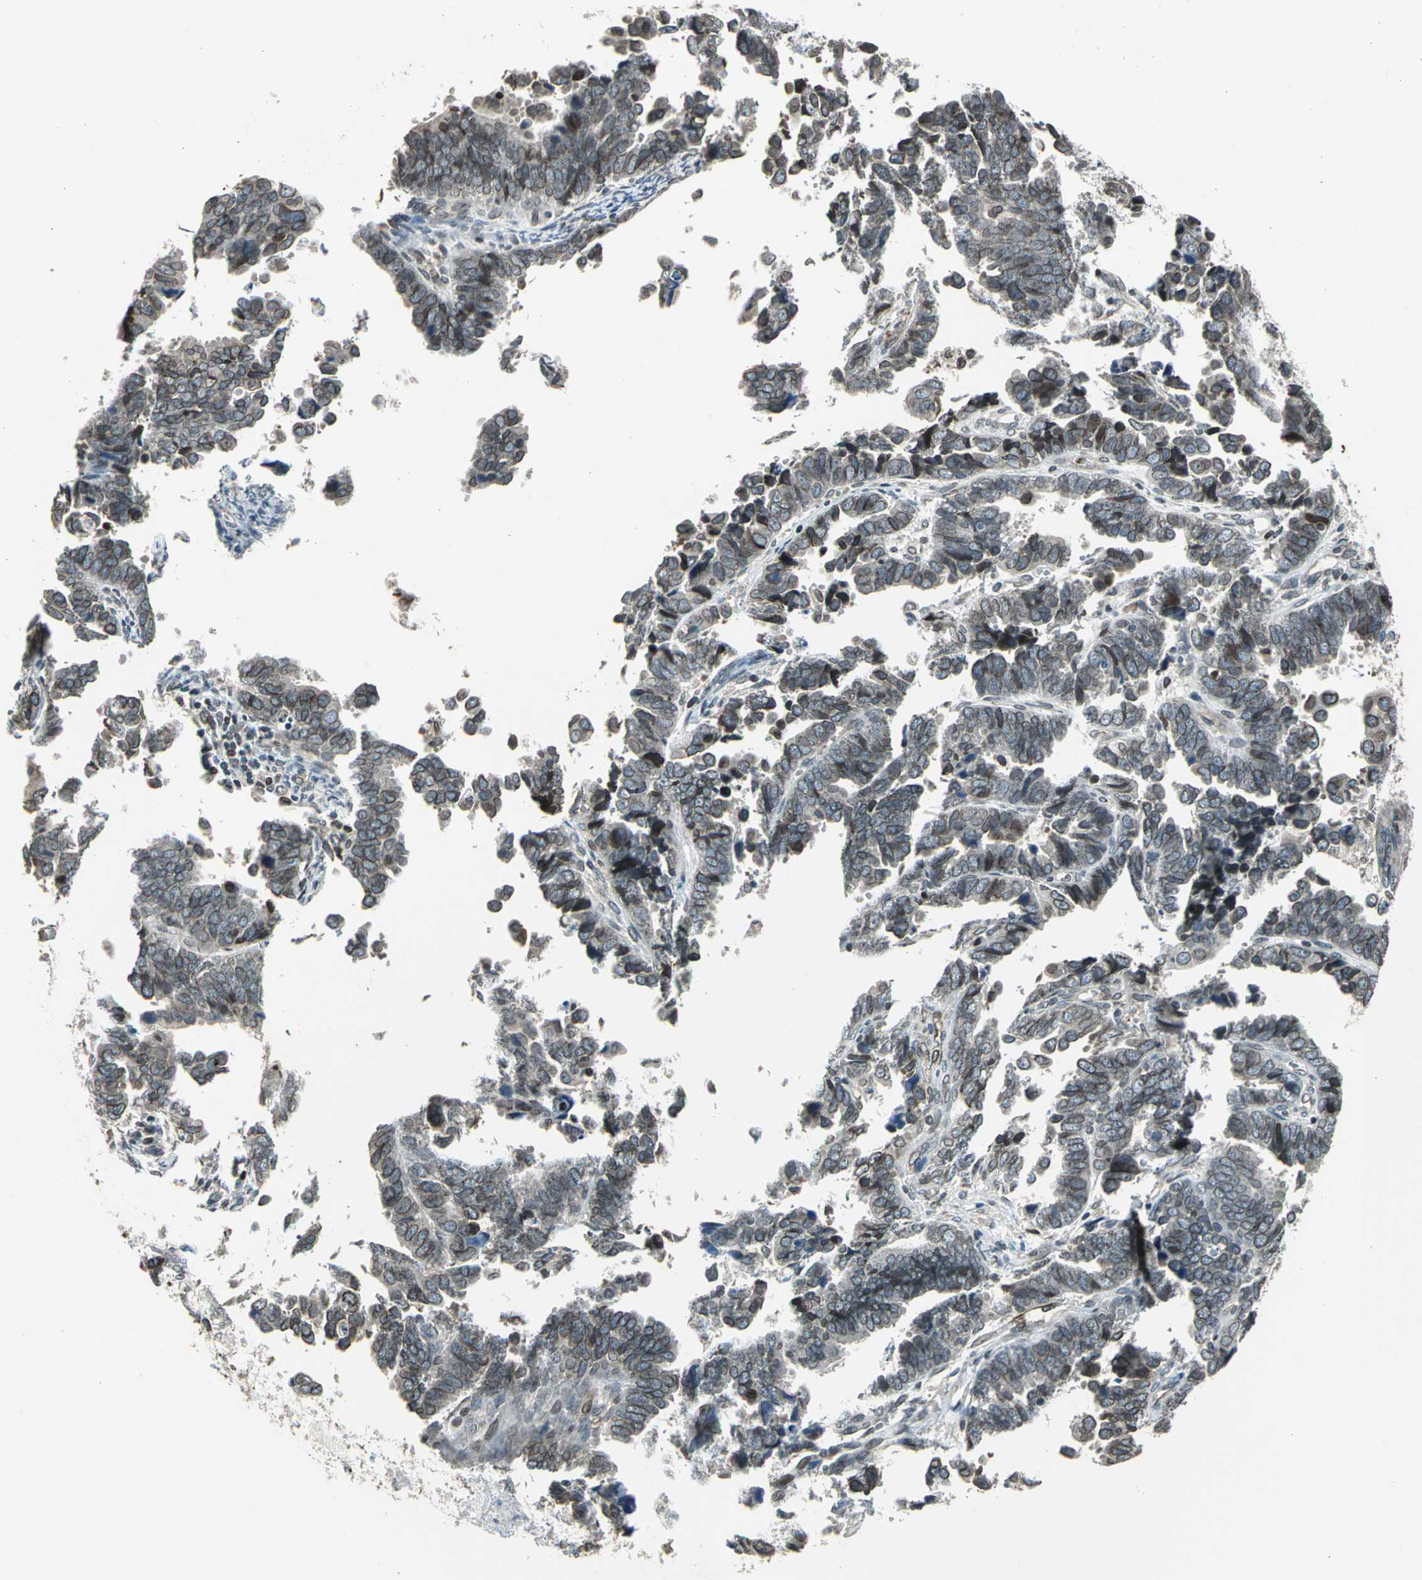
{"staining": {"intensity": "strong", "quantity": "25%-75%", "location": "cytoplasmic/membranous,nuclear"}, "tissue": "endometrial cancer", "cell_type": "Tumor cells", "image_type": "cancer", "snomed": [{"axis": "morphology", "description": "Adenocarcinoma, NOS"}, {"axis": "topography", "description": "Endometrium"}], "caption": "Human endometrial cancer stained with a brown dye demonstrates strong cytoplasmic/membranous and nuclear positive staining in about 25%-75% of tumor cells.", "gene": "BRIP1", "patient": {"sex": "female", "age": 75}}